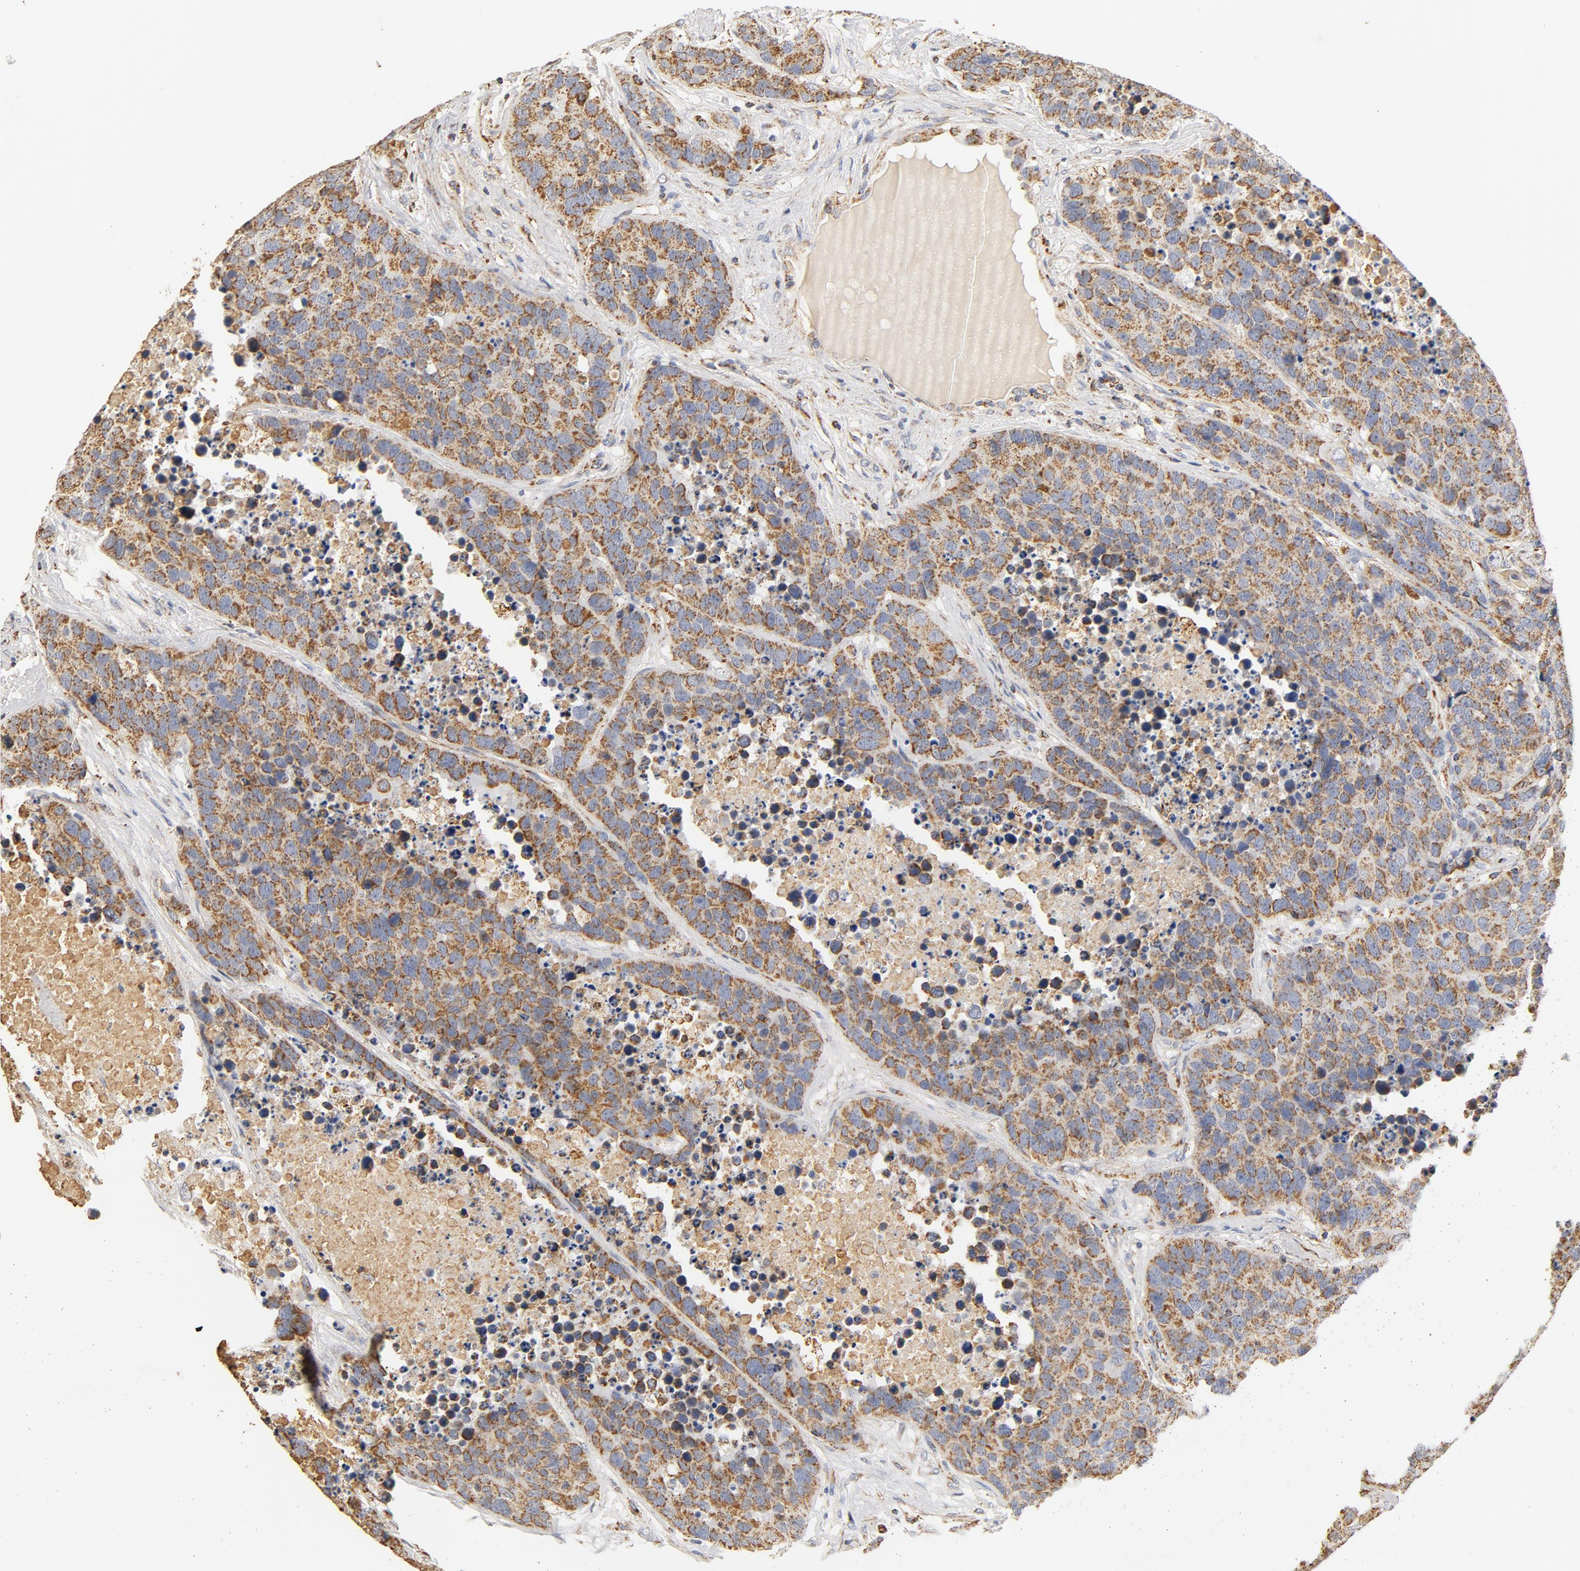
{"staining": {"intensity": "moderate", "quantity": ">75%", "location": "cytoplasmic/membranous"}, "tissue": "carcinoid", "cell_type": "Tumor cells", "image_type": "cancer", "snomed": [{"axis": "morphology", "description": "Carcinoid, malignant, NOS"}, {"axis": "topography", "description": "Lung"}], "caption": "Malignant carcinoid stained for a protein (brown) displays moderate cytoplasmic/membranous positive staining in approximately >75% of tumor cells.", "gene": "COX4I1", "patient": {"sex": "male", "age": 60}}